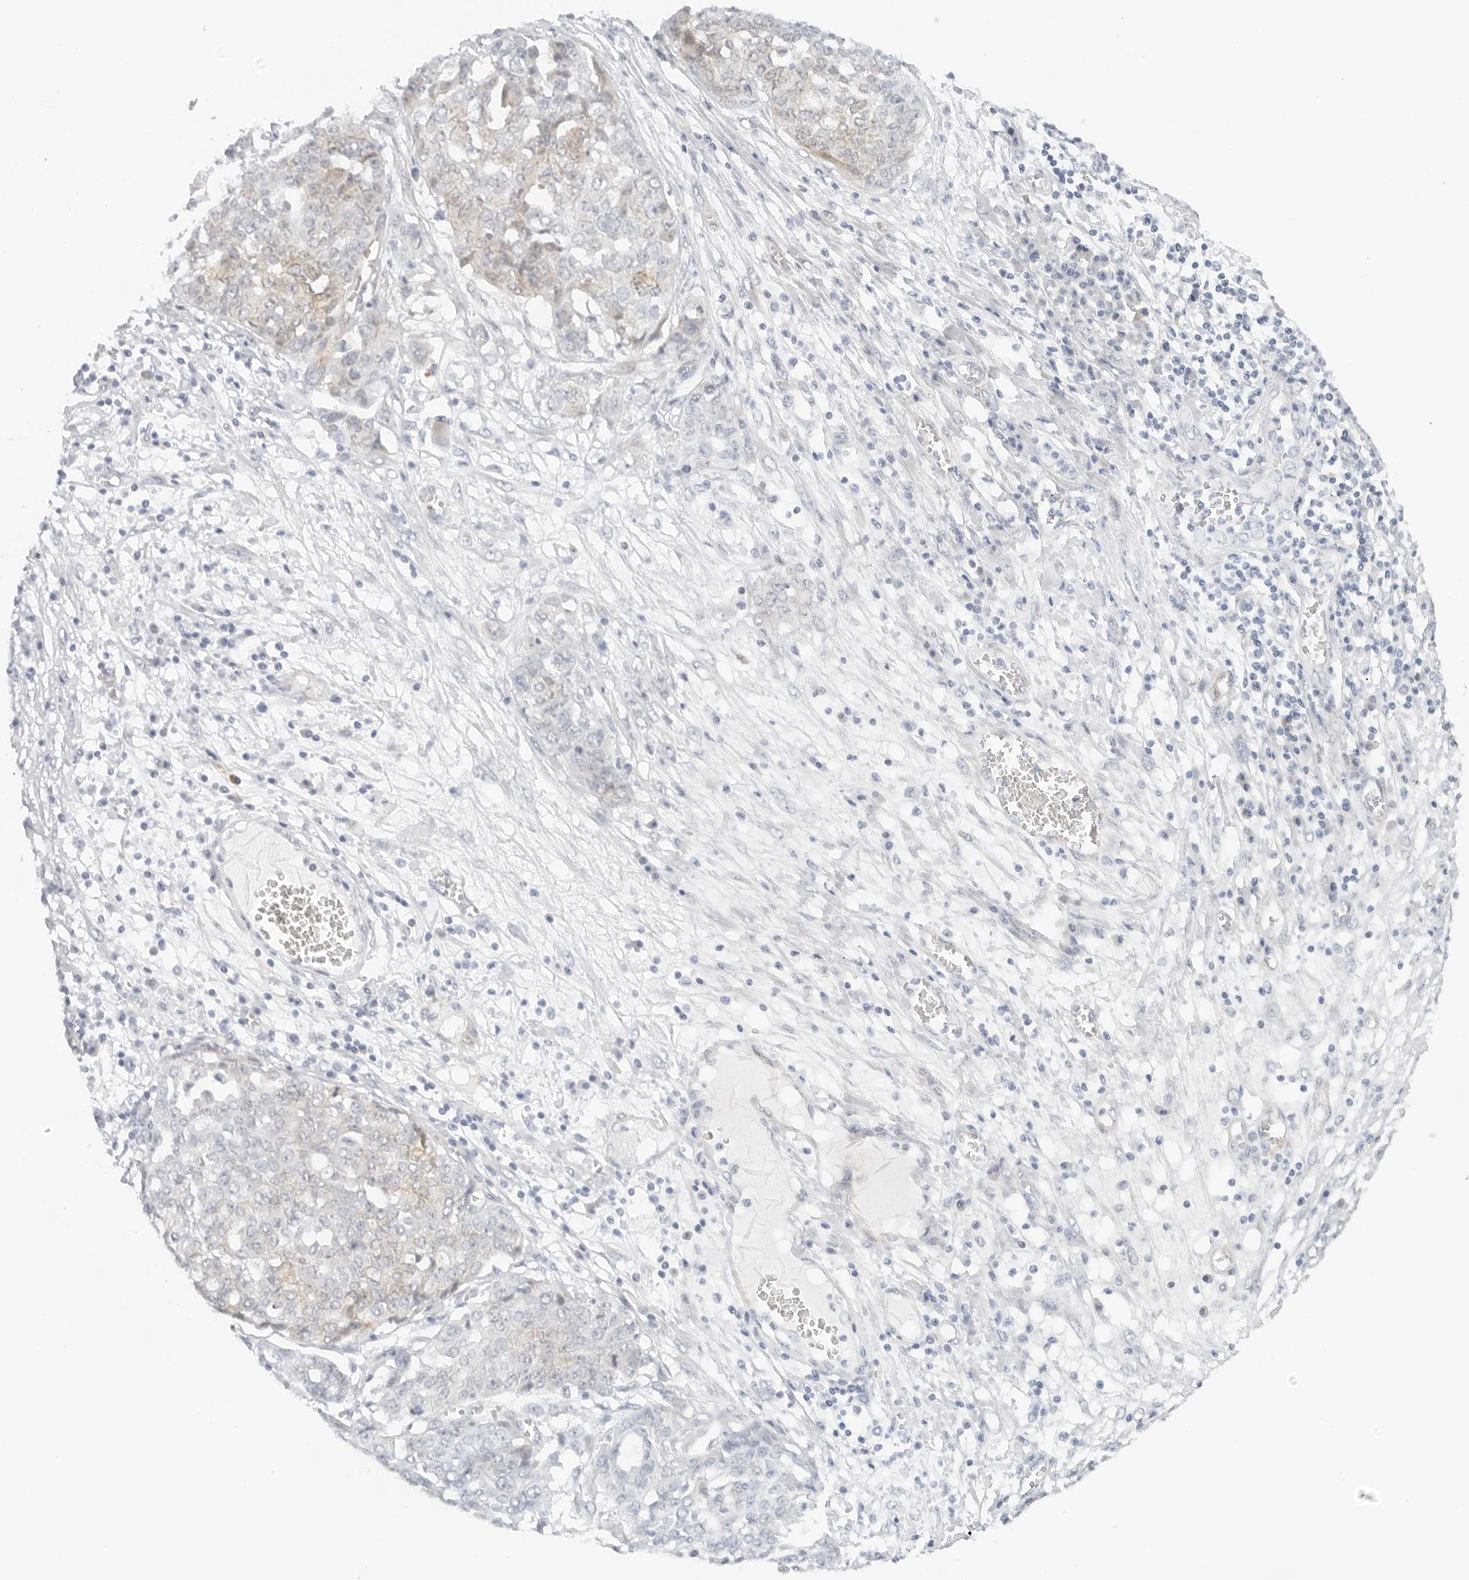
{"staining": {"intensity": "weak", "quantity": "25%-75%", "location": "cytoplasmic/membranous"}, "tissue": "ovarian cancer", "cell_type": "Tumor cells", "image_type": "cancer", "snomed": [{"axis": "morphology", "description": "Cystadenocarcinoma, serous, NOS"}, {"axis": "topography", "description": "Soft tissue"}, {"axis": "topography", "description": "Ovary"}], "caption": "High-power microscopy captured an immunohistochemistry (IHC) photomicrograph of ovarian cancer (serous cystadenocarcinoma), revealing weak cytoplasmic/membranous positivity in about 25%-75% of tumor cells.", "gene": "NEO1", "patient": {"sex": "female", "age": 57}}